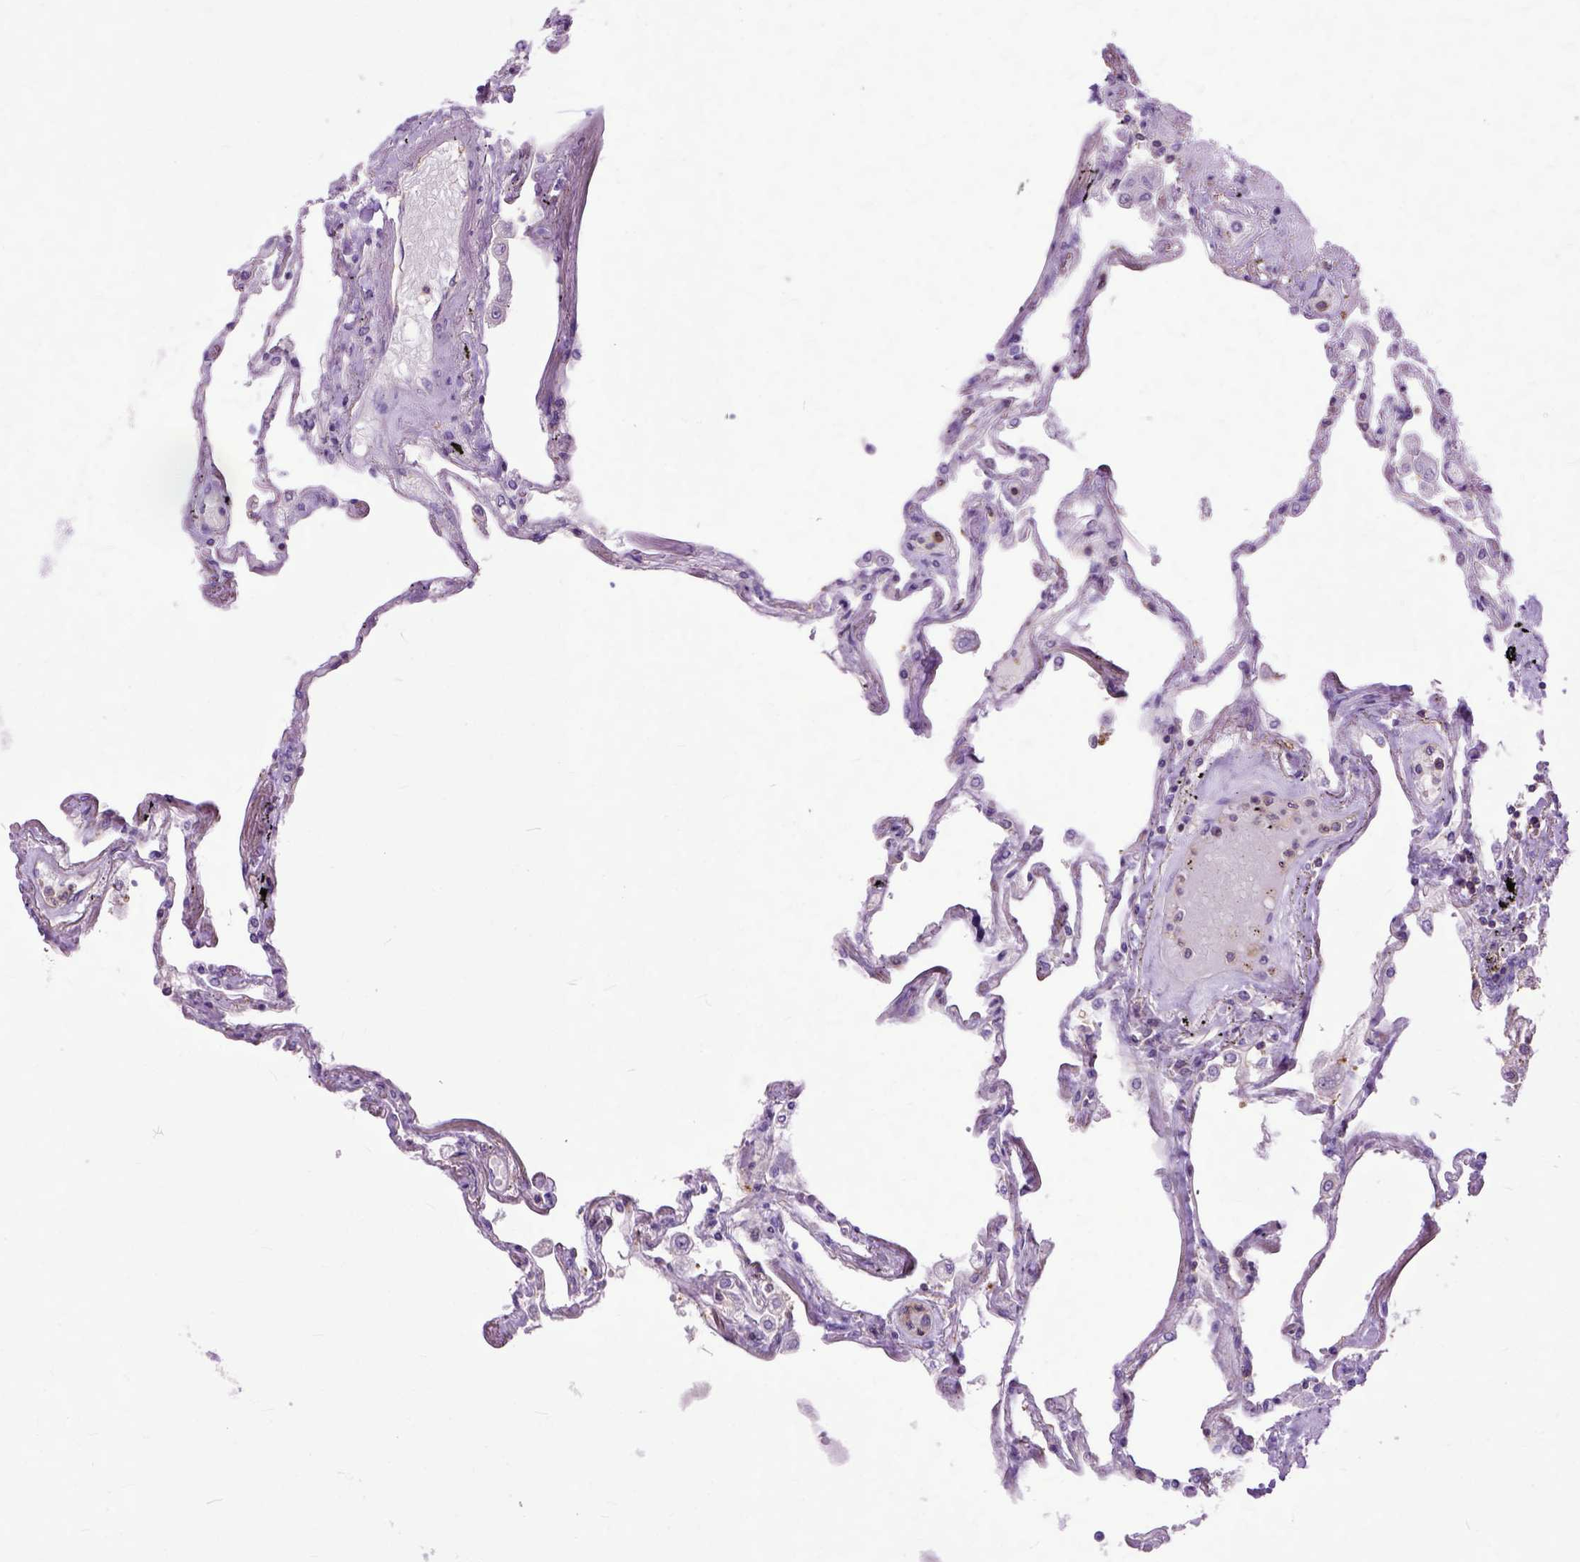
{"staining": {"intensity": "weak", "quantity": "<25%", "location": "cytoplasmic/membranous"}, "tissue": "lung", "cell_type": "Alveolar cells", "image_type": "normal", "snomed": [{"axis": "morphology", "description": "Normal tissue, NOS"}, {"axis": "morphology", "description": "Adenocarcinoma, NOS"}, {"axis": "topography", "description": "Cartilage tissue"}, {"axis": "topography", "description": "Lung"}], "caption": "Protein analysis of normal lung reveals no significant staining in alveolar cells.", "gene": "NAMPT", "patient": {"sex": "female", "age": 67}}